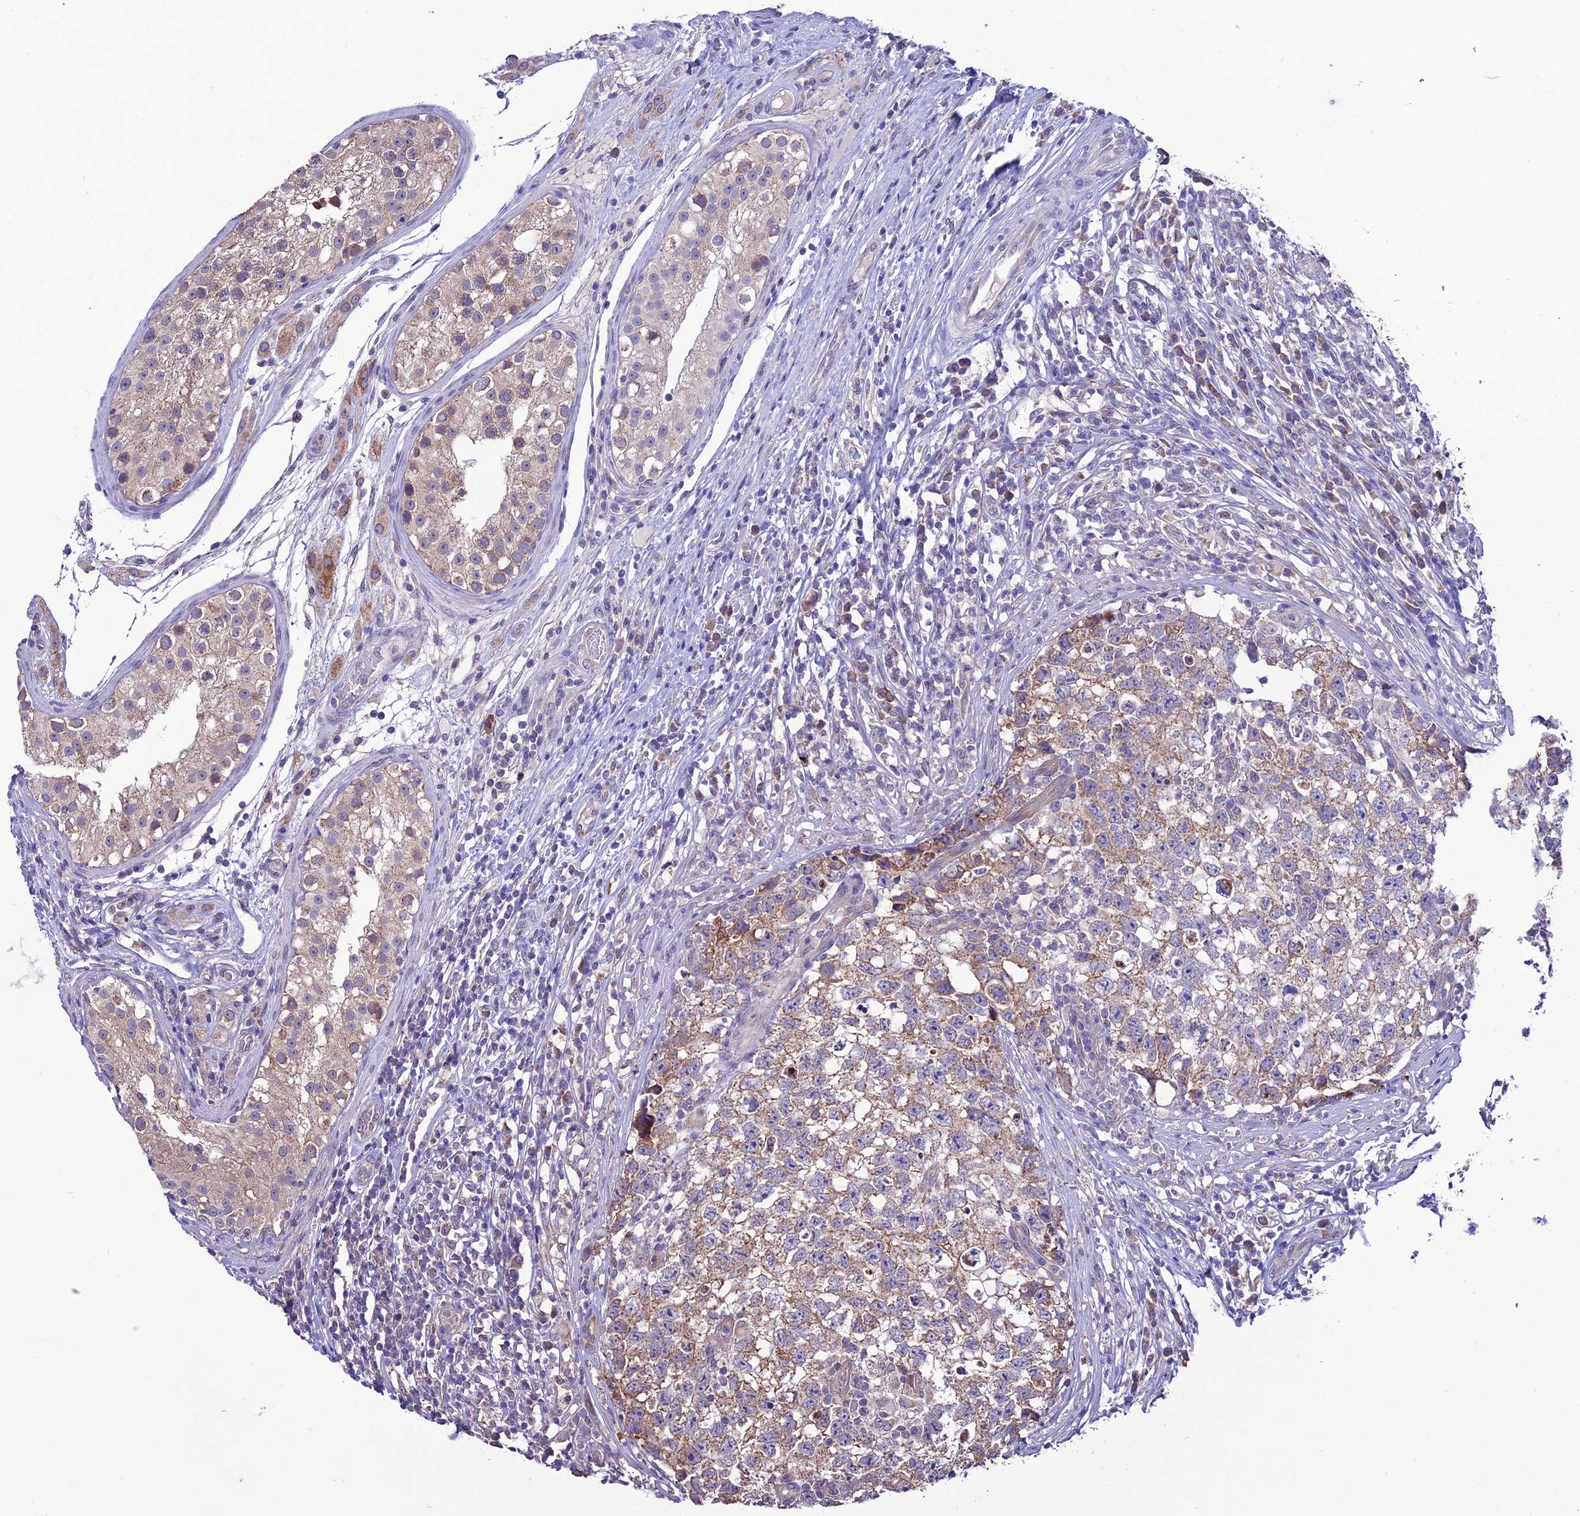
{"staining": {"intensity": "moderate", "quantity": "25%-75%", "location": "cytoplasmic/membranous"}, "tissue": "testis cancer", "cell_type": "Tumor cells", "image_type": "cancer", "snomed": [{"axis": "morphology", "description": "Seminoma, NOS"}, {"axis": "morphology", "description": "Carcinoma, Embryonal, NOS"}, {"axis": "topography", "description": "Testis"}], "caption": "Protein staining by immunohistochemistry exhibits moderate cytoplasmic/membranous staining in approximately 25%-75% of tumor cells in seminoma (testis). Using DAB (brown) and hematoxylin (blue) stains, captured at high magnification using brightfield microscopy.", "gene": "HOGA1", "patient": {"sex": "male", "age": 29}}